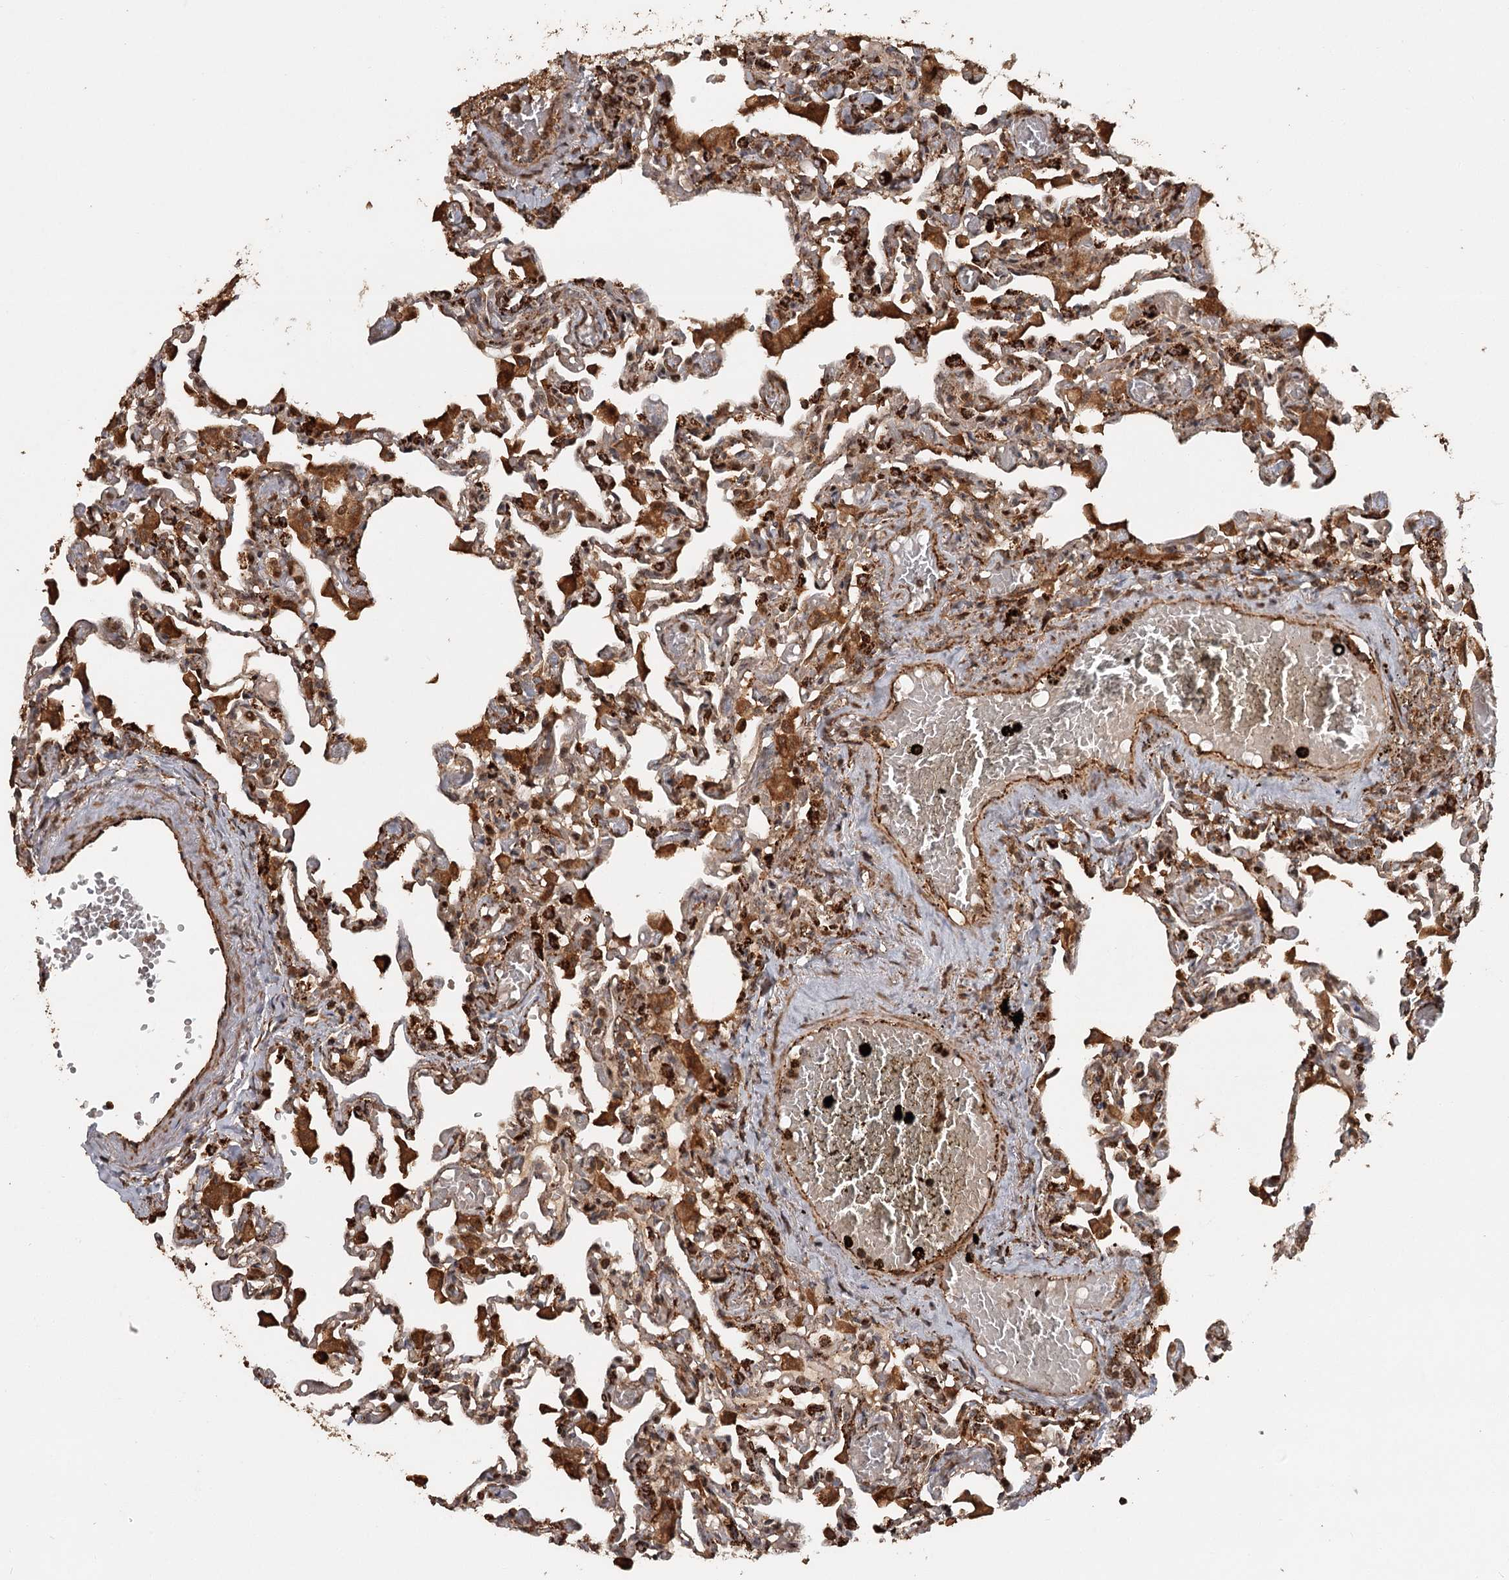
{"staining": {"intensity": "moderate", "quantity": "25%-75%", "location": "cytoplasmic/membranous"}, "tissue": "lung", "cell_type": "Alveolar cells", "image_type": "normal", "snomed": [{"axis": "morphology", "description": "Normal tissue, NOS"}, {"axis": "topography", "description": "Bronchus"}, {"axis": "topography", "description": "Lung"}], "caption": "Immunohistochemistry (IHC) (DAB) staining of unremarkable human lung shows moderate cytoplasmic/membranous protein staining in approximately 25%-75% of alveolar cells. The staining is performed using DAB brown chromogen to label protein expression. The nuclei are counter-stained blue using hematoxylin.", "gene": "FAXC", "patient": {"sex": "female", "age": 49}}